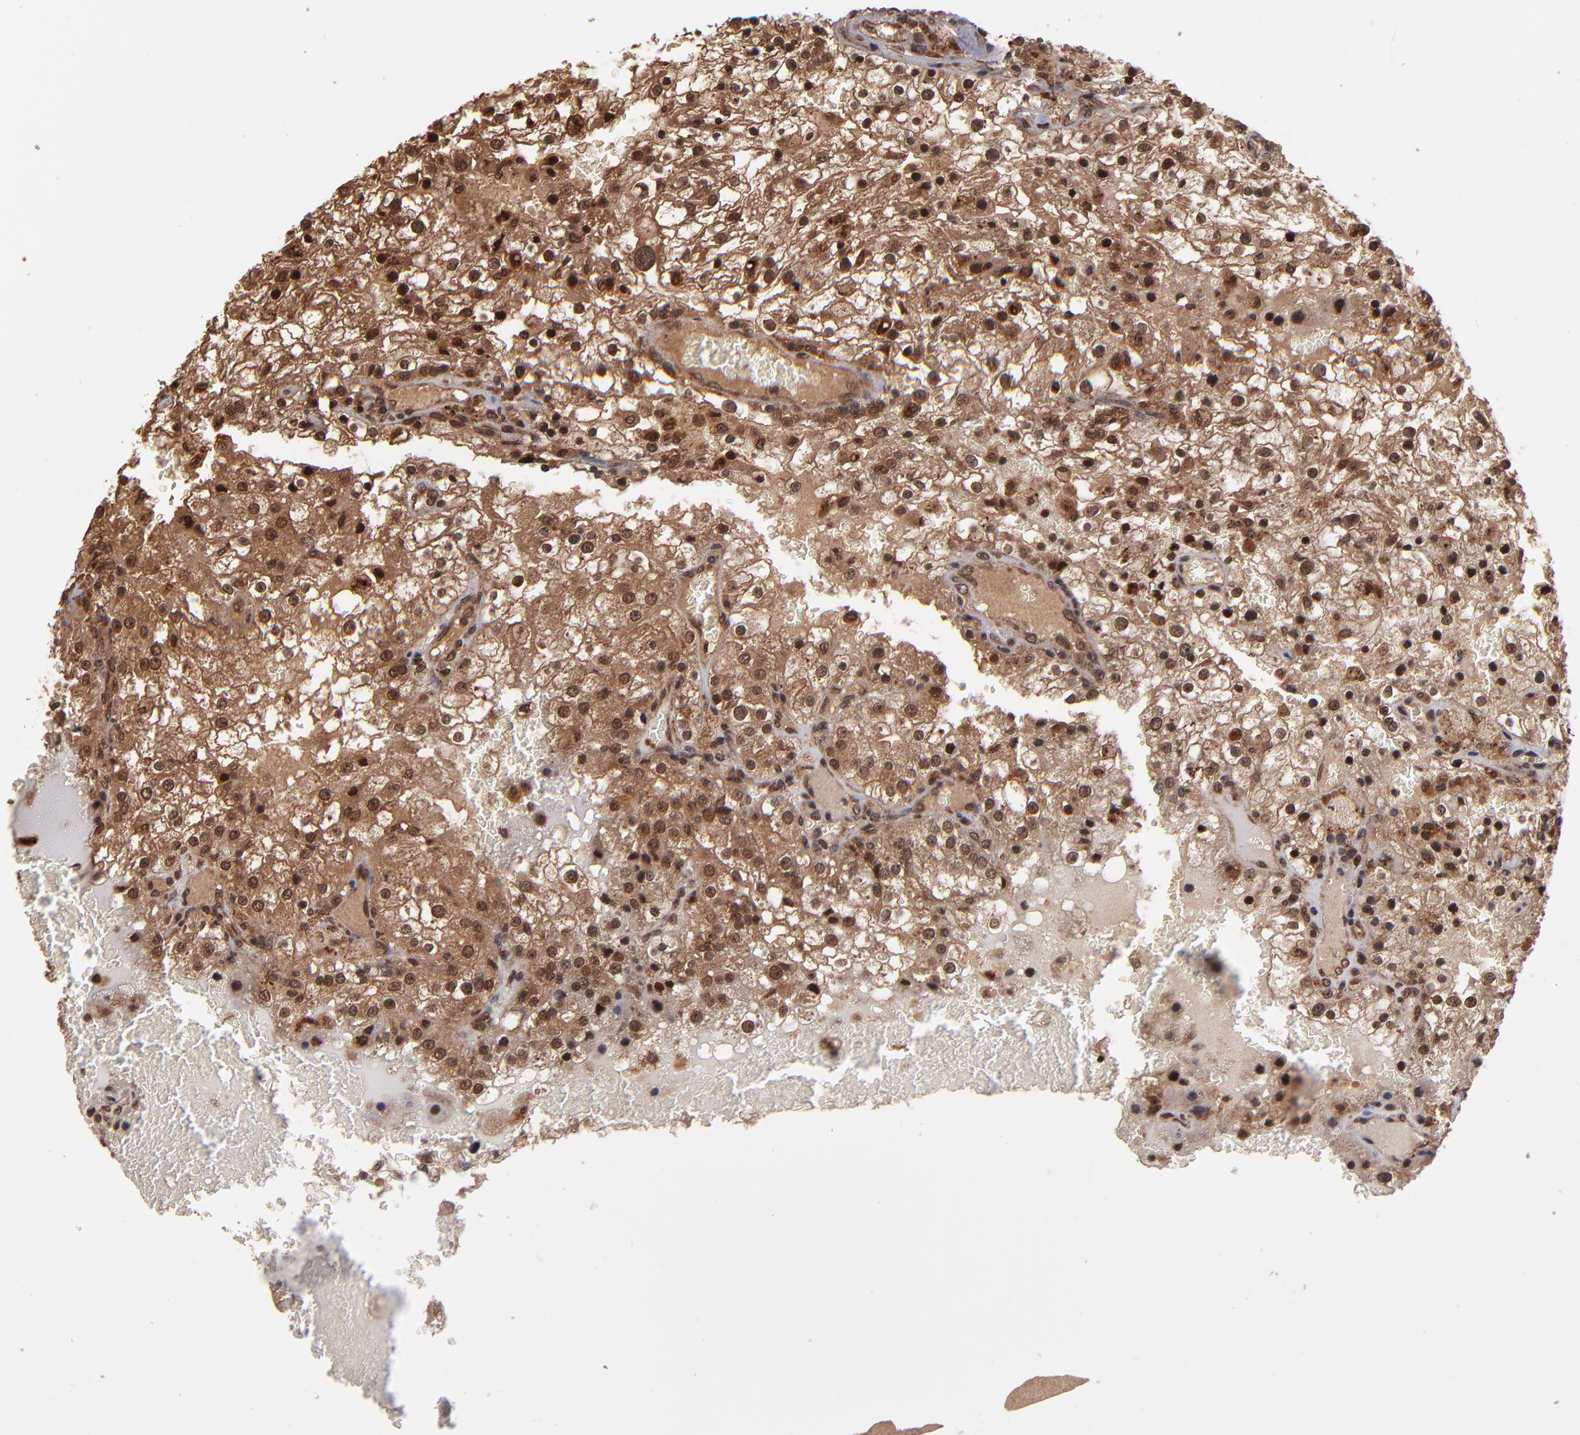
{"staining": {"intensity": "strong", "quantity": ">75%", "location": "cytoplasmic/membranous"}, "tissue": "renal cancer", "cell_type": "Tumor cells", "image_type": "cancer", "snomed": [{"axis": "morphology", "description": "Adenocarcinoma, NOS"}, {"axis": "topography", "description": "Kidney"}], "caption": "Immunohistochemistry micrograph of neoplastic tissue: adenocarcinoma (renal) stained using IHC displays high levels of strong protein expression localized specifically in the cytoplasmic/membranous of tumor cells, appearing as a cytoplasmic/membranous brown color.", "gene": "NFE2L2", "patient": {"sex": "female", "age": 74}}